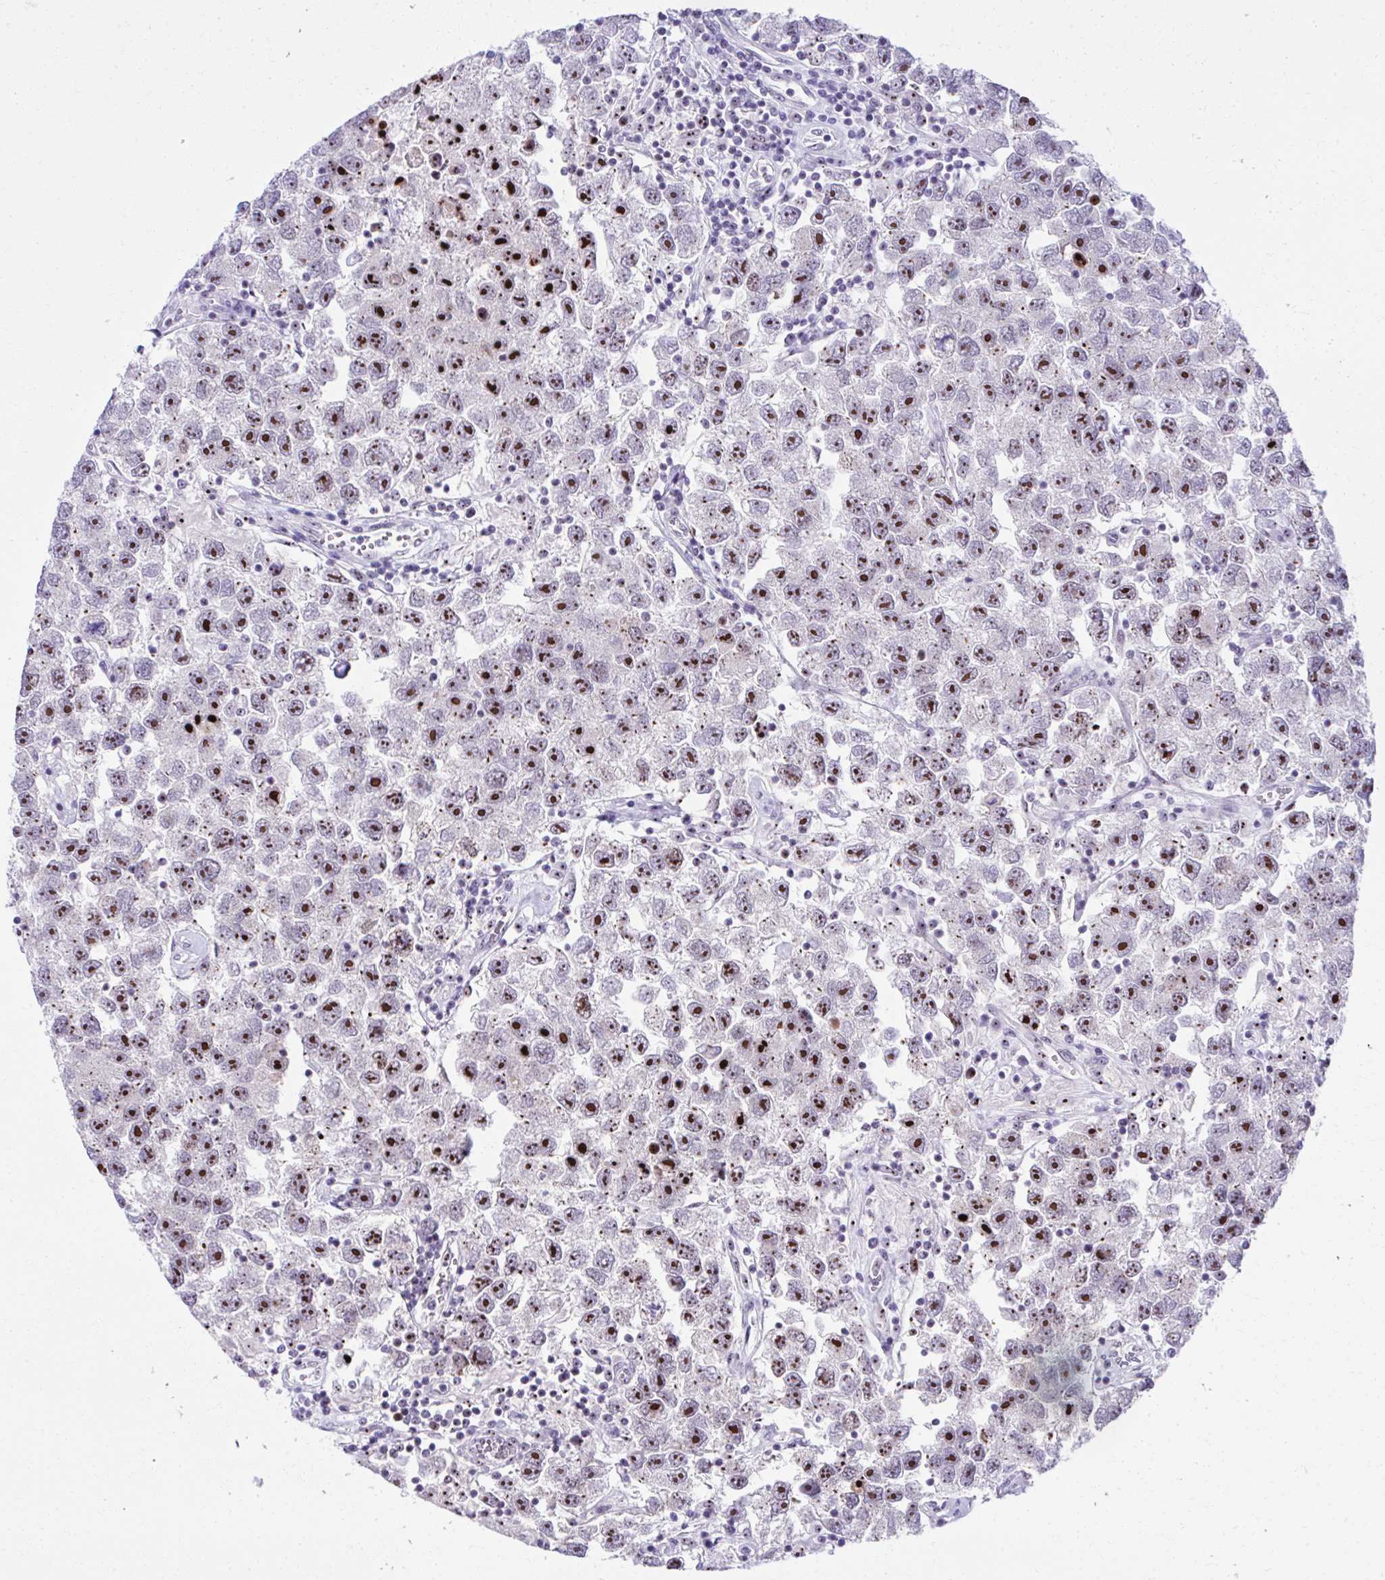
{"staining": {"intensity": "strong", "quantity": ">75%", "location": "nuclear"}, "tissue": "testis cancer", "cell_type": "Tumor cells", "image_type": "cancer", "snomed": [{"axis": "morphology", "description": "Seminoma, NOS"}, {"axis": "topography", "description": "Testis"}], "caption": "A histopathology image of seminoma (testis) stained for a protein shows strong nuclear brown staining in tumor cells.", "gene": "CEP72", "patient": {"sex": "male", "age": 26}}